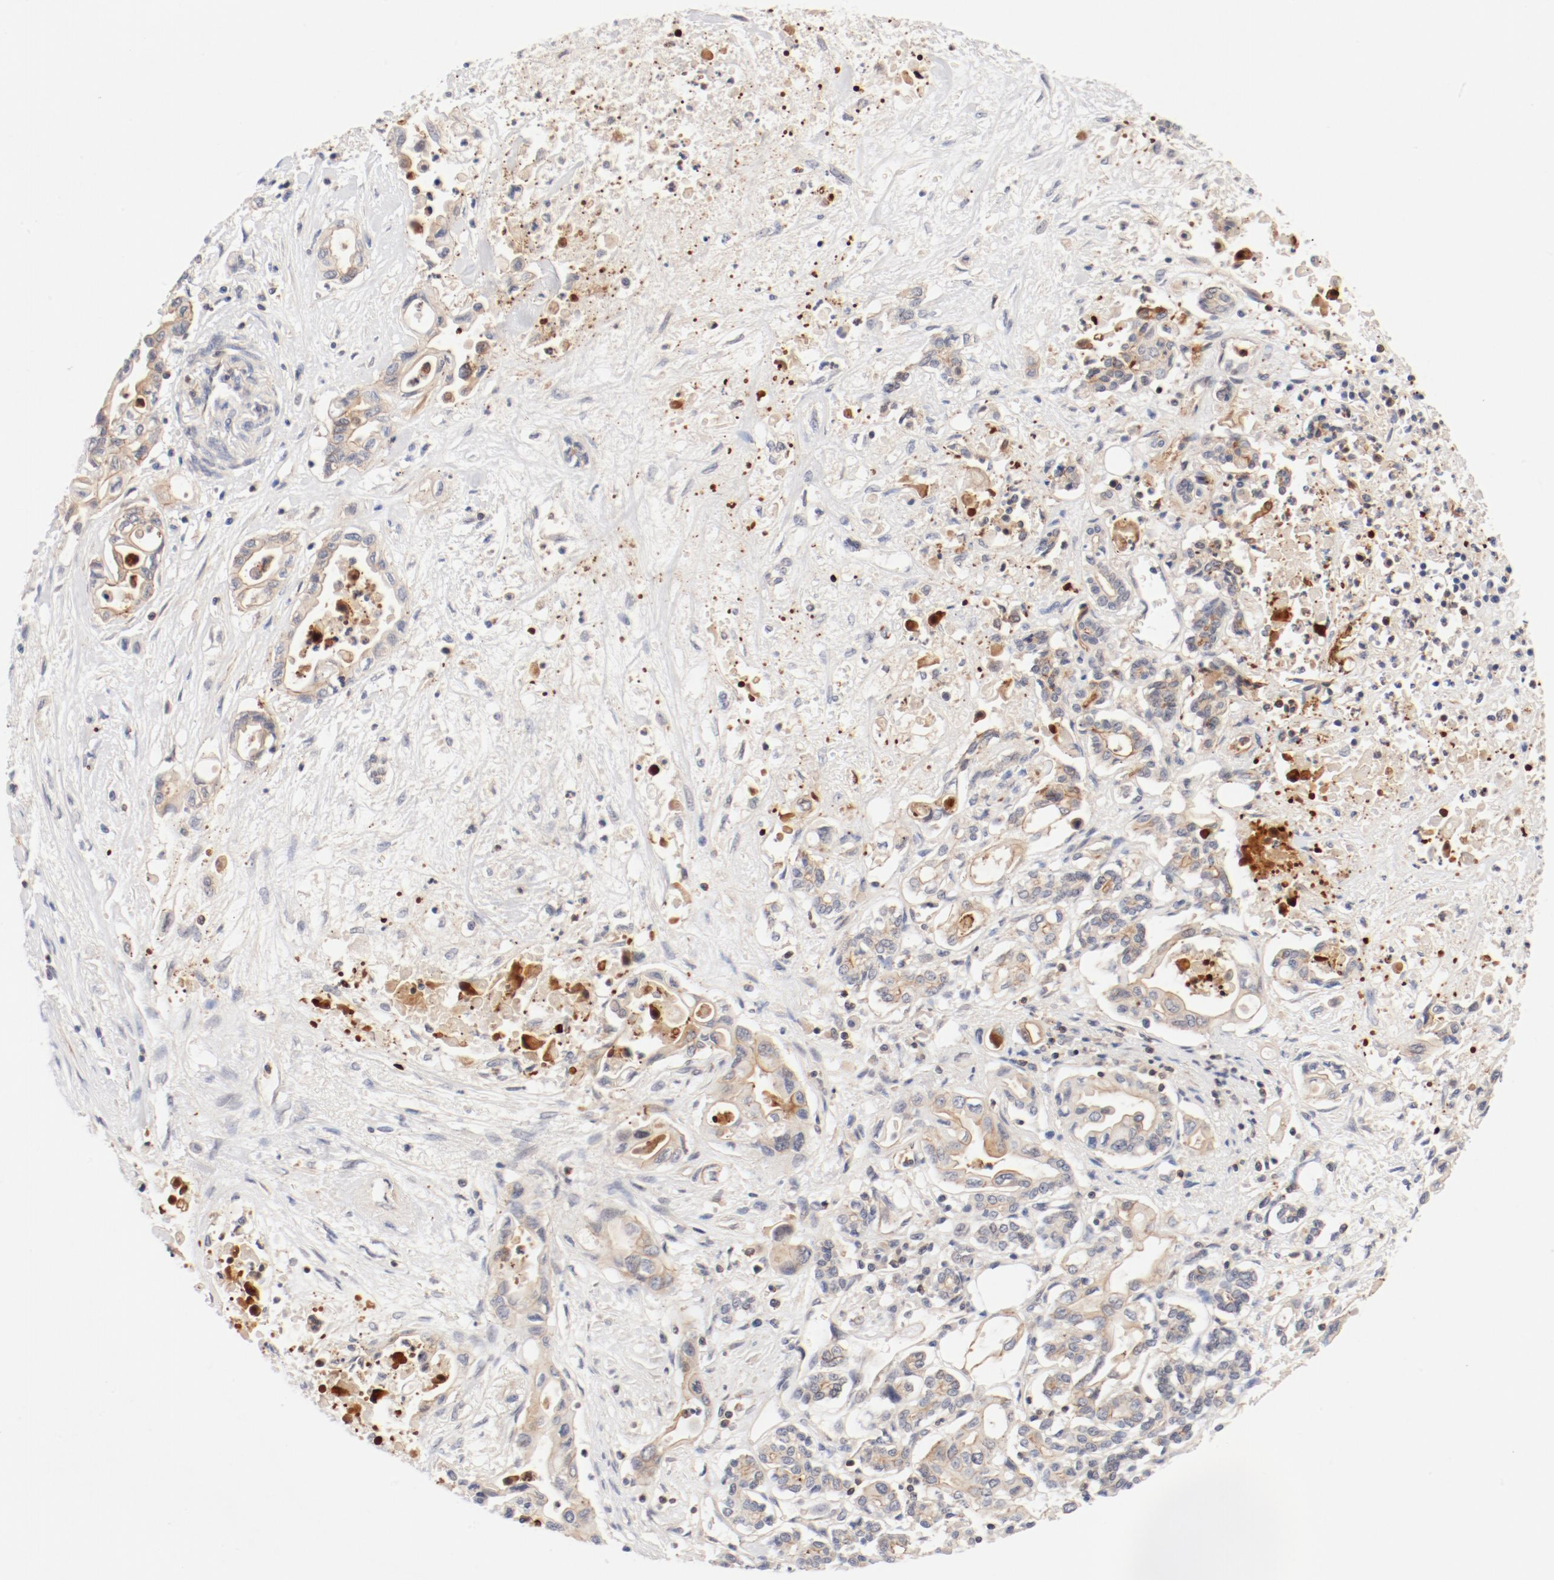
{"staining": {"intensity": "weak", "quantity": "25%-75%", "location": "cytoplasmic/membranous"}, "tissue": "pancreatic cancer", "cell_type": "Tumor cells", "image_type": "cancer", "snomed": [{"axis": "morphology", "description": "Adenocarcinoma, NOS"}, {"axis": "topography", "description": "Pancreas"}], "caption": "Pancreatic cancer (adenocarcinoma) tissue shows weak cytoplasmic/membranous positivity in approximately 25%-75% of tumor cells, visualized by immunohistochemistry.", "gene": "ZNF267", "patient": {"sex": "female", "age": 57}}